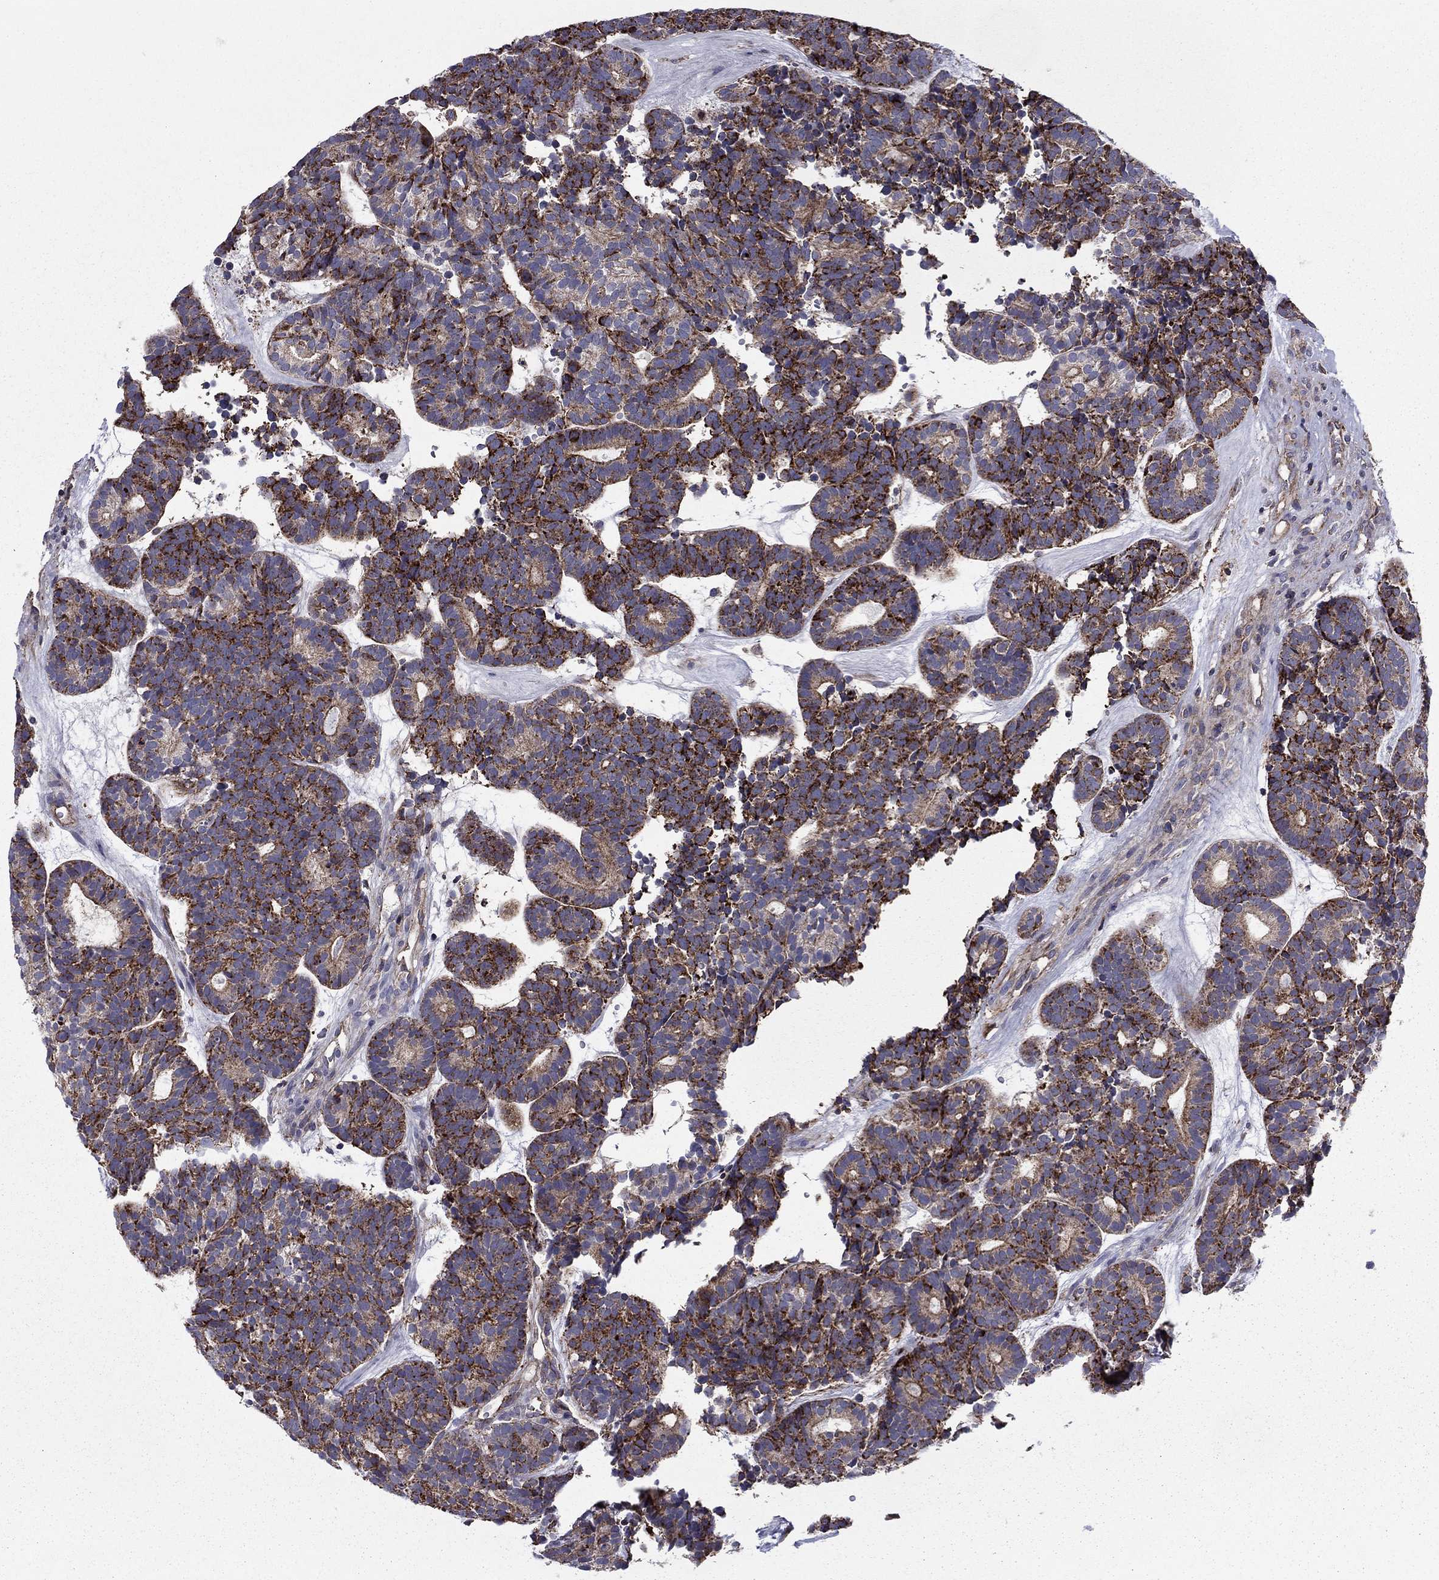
{"staining": {"intensity": "strong", "quantity": "25%-75%", "location": "cytoplasmic/membranous"}, "tissue": "head and neck cancer", "cell_type": "Tumor cells", "image_type": "cancer", "snomed": [{"axis": "morphology", "description": "Adenocarcinoma, NOS"}, {"axis": "topography", "description": "Head-Neck"}], "caption": "DAB immunohistochemical staining of human head and neck adenocarcinoma exhibits strong cytoplasmic/membranous protein staining in about 25%-75% of tumor cells.", "gene": "ALG6", "patient": {"sex": "female", "age": 81}}